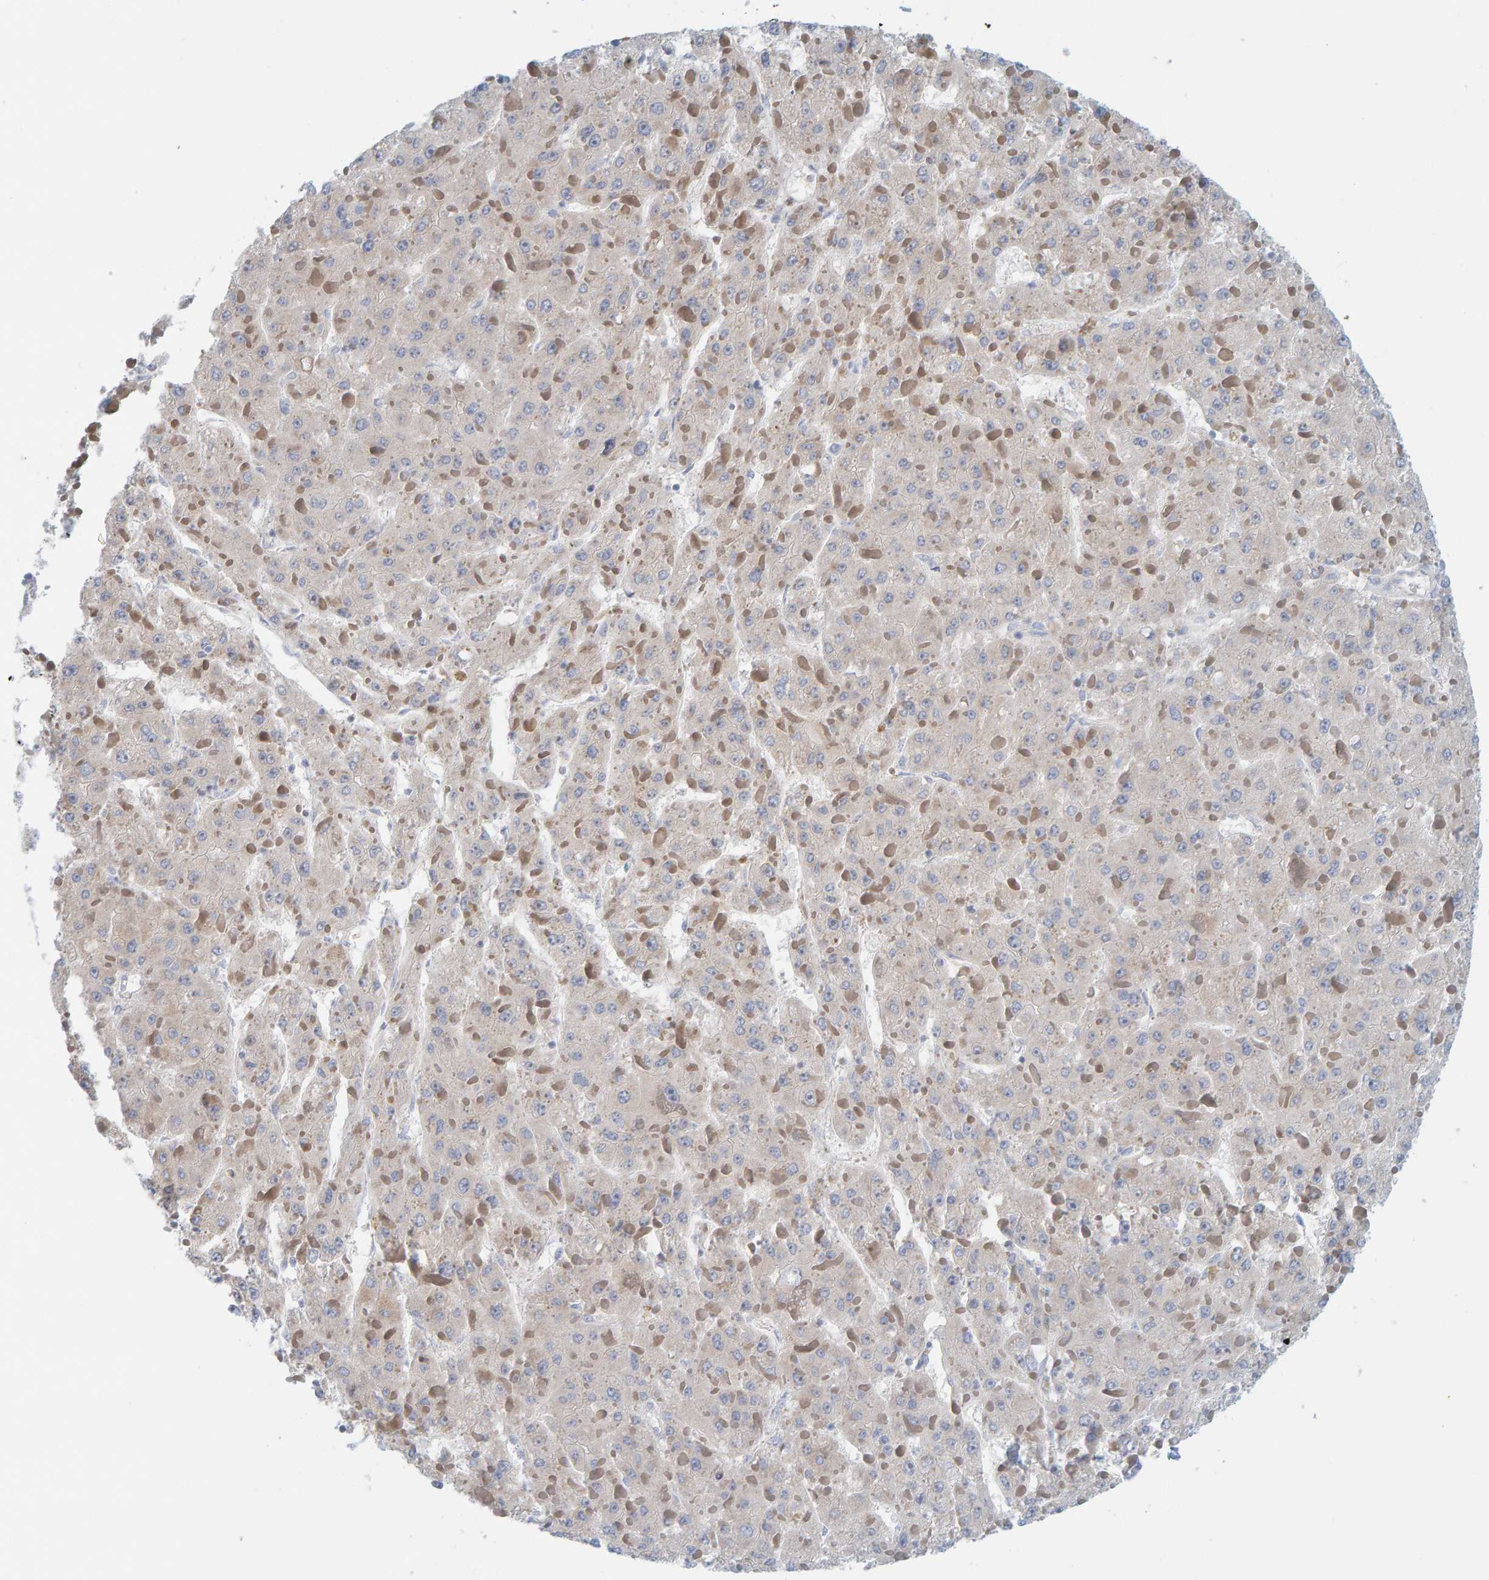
{"staining": {"intensity": "weak", "quantity": "25%-75%", "location": "cytoplasmic/membranous"}, "tissue": "liver cancer", "cell_type": "Tumor cells", "image_type": "cancer", "snomed": [{"axis": "morphology", "description": "Carcinoma, Hepatocellular, NOS"}, {"axis": "topography", "description": "Liver"}], "caption": "Human liver cancer stained for a protein (brown) exhibits weak cytoplasmic/membranous positive staining in approximately 25%-75% of tumor cells.", "gene": "KLHL11", "patient": {"sex": "female", "age": 73}}